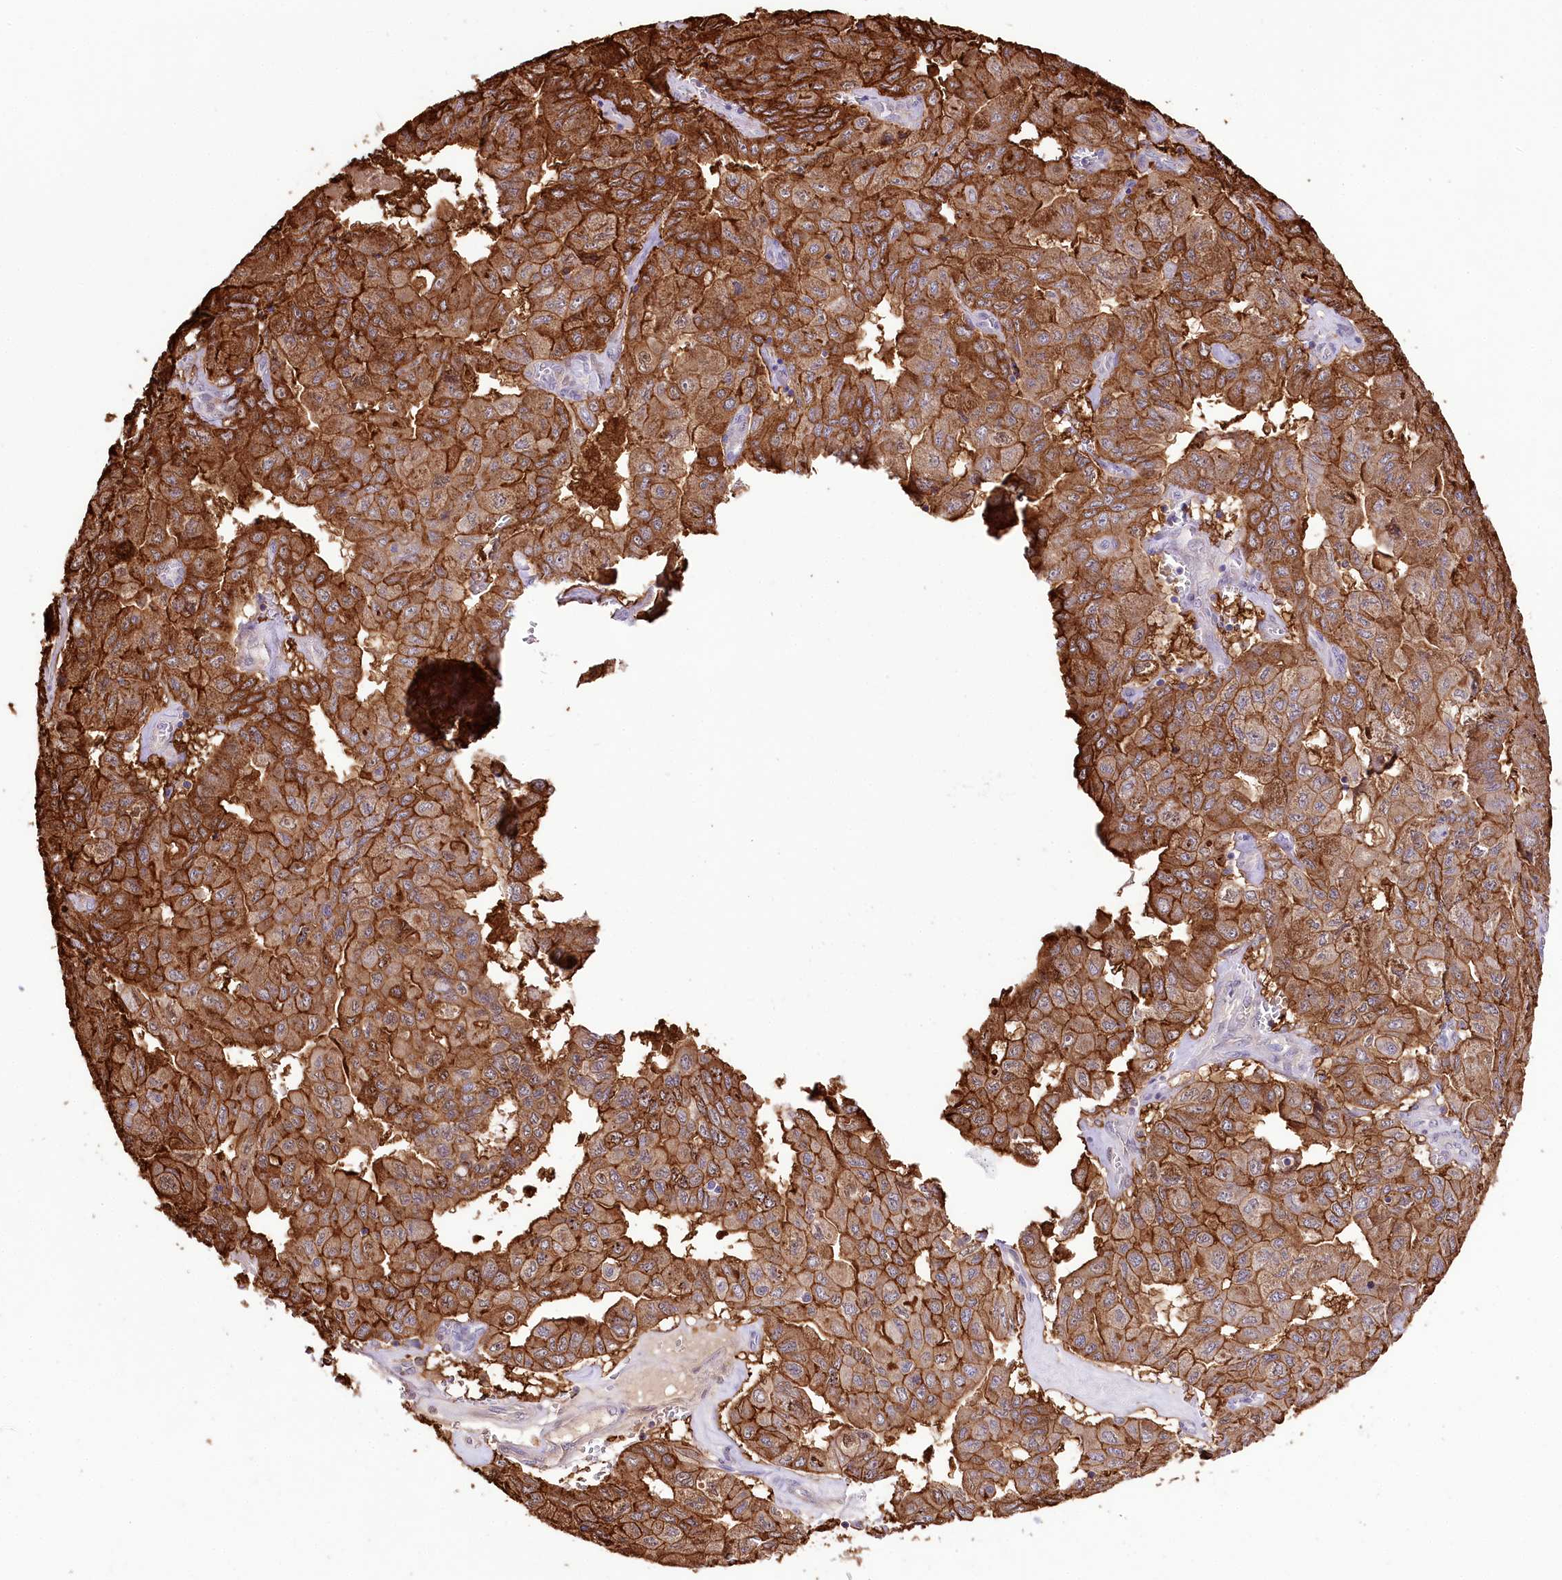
{"staining": {"intensity": "strong", "quantity": ">75%", "location": "cytoplasmic/membranous"}, "tissue": "pancreatic cancer", "cell_type": "Tumor cells", "image_type": "cancer", "snomed": [{"axis": "morphology", "description": "Adenocarcinoma, NOS"}, {"axis": "topography", "description": "Pancreas"}], "caption": "Immunohistochemical staining of human pancreatic adenocarcinoma demonstrates high levels of strong cytoplasmic/membranous protein expression in approximately >75% of tumor cells.", "gene": "UGP2", "patient": {"sex": "male", "age": 51}}